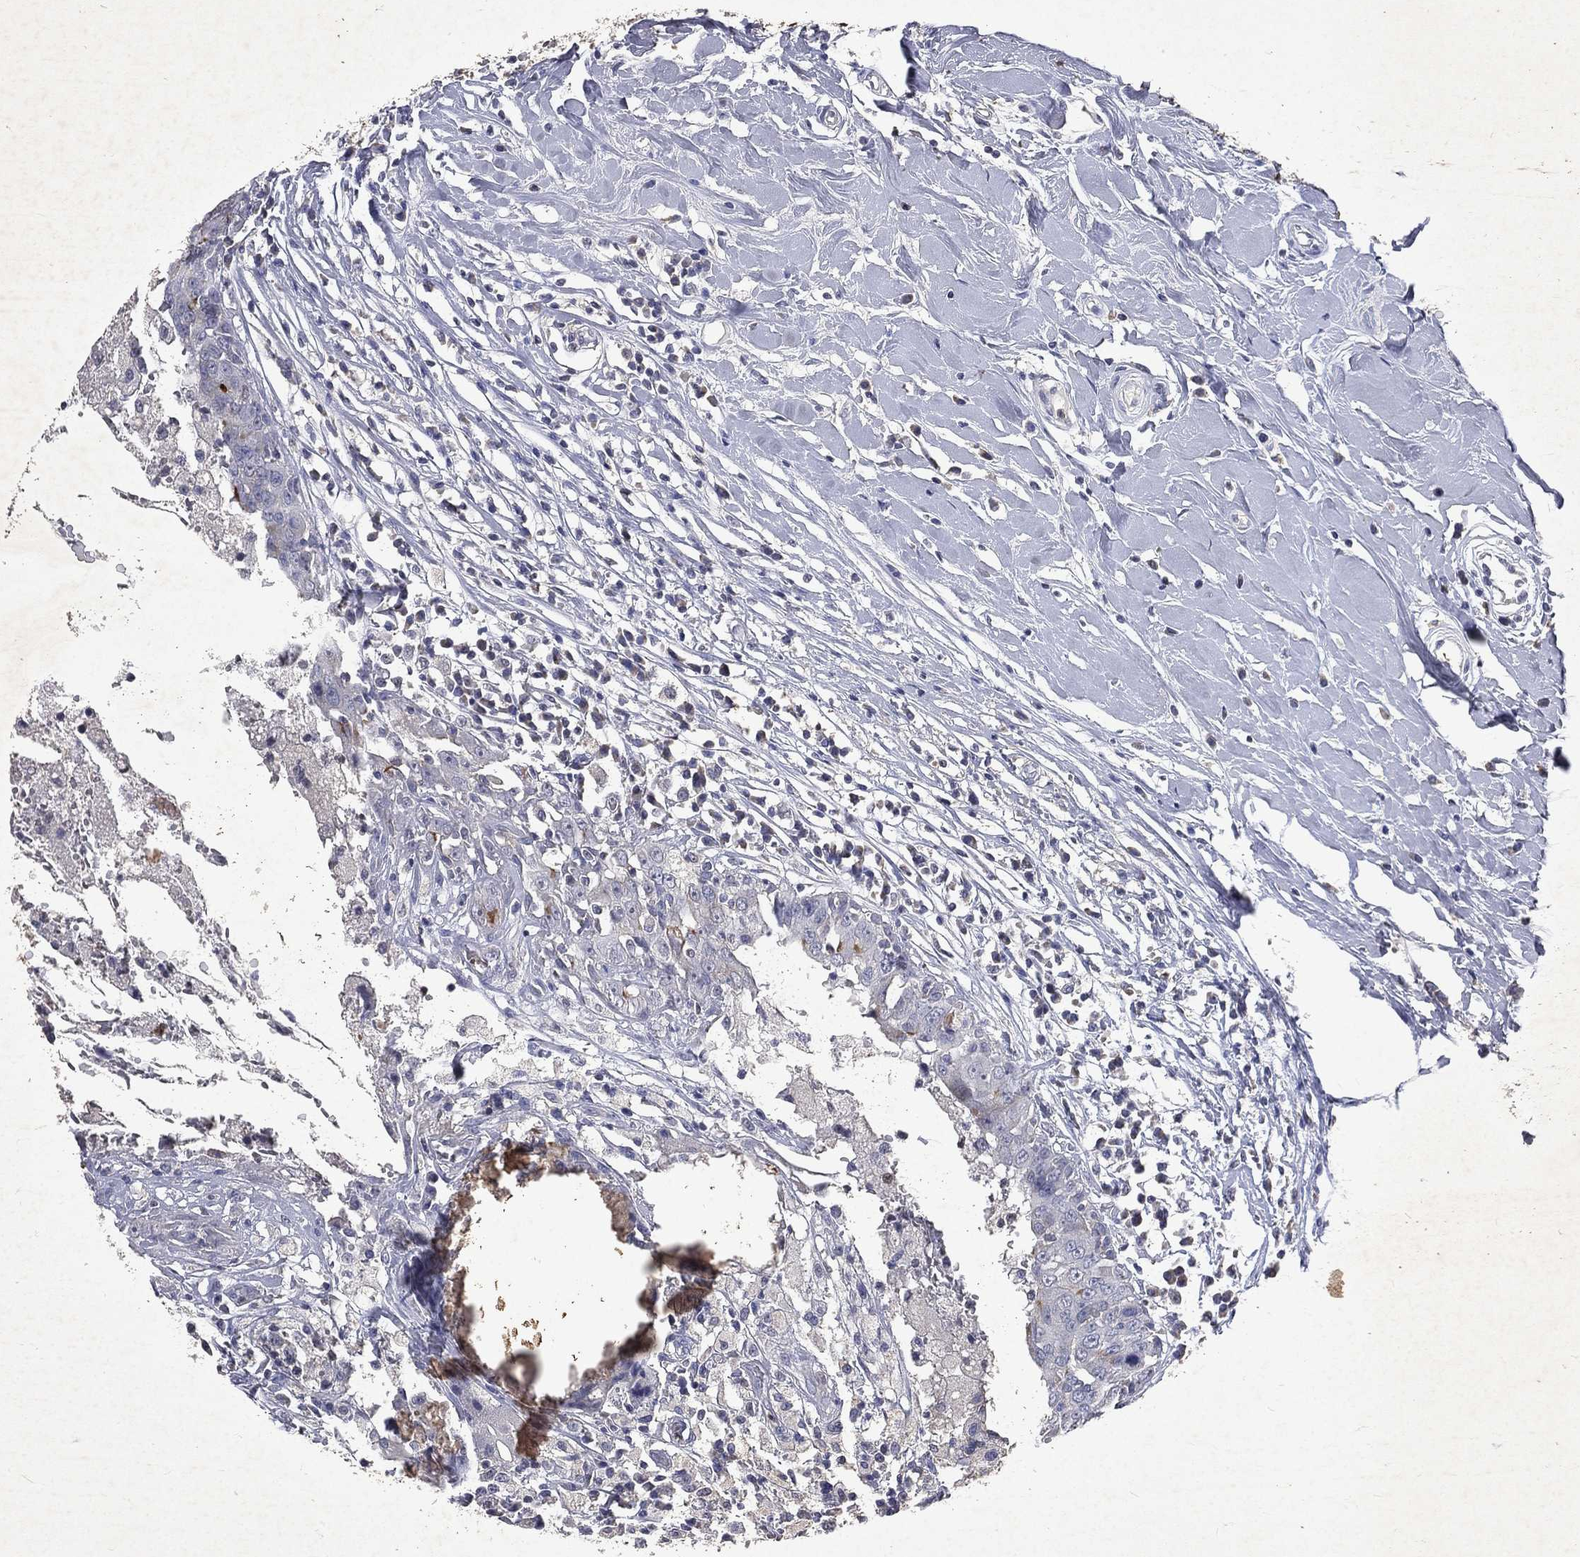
{"staining": {"intensity": "negative", "quantity": "none", "location": "none"}, "tissue": "breast cancer", "cell_type": "Tumor cells", "image_type": "cancer", "snomed": [{"axis": "morphology", "description": "Duct carcinoma"}, {"axis": "topography", "description": "Breast"}], "caption": "The micrograph shows no significant staining in tumor cells of breast infiltrating ductal carcinoma. Brightfield microscopy of immunohistochemistry (IHC) stained with DAB (3,3'-diaminobenzidine) (brown) and hematoxylin (blue), captured at high magnification.", "gene": "SLC34A2", "patient": {"sex": "female", "age": 27}}